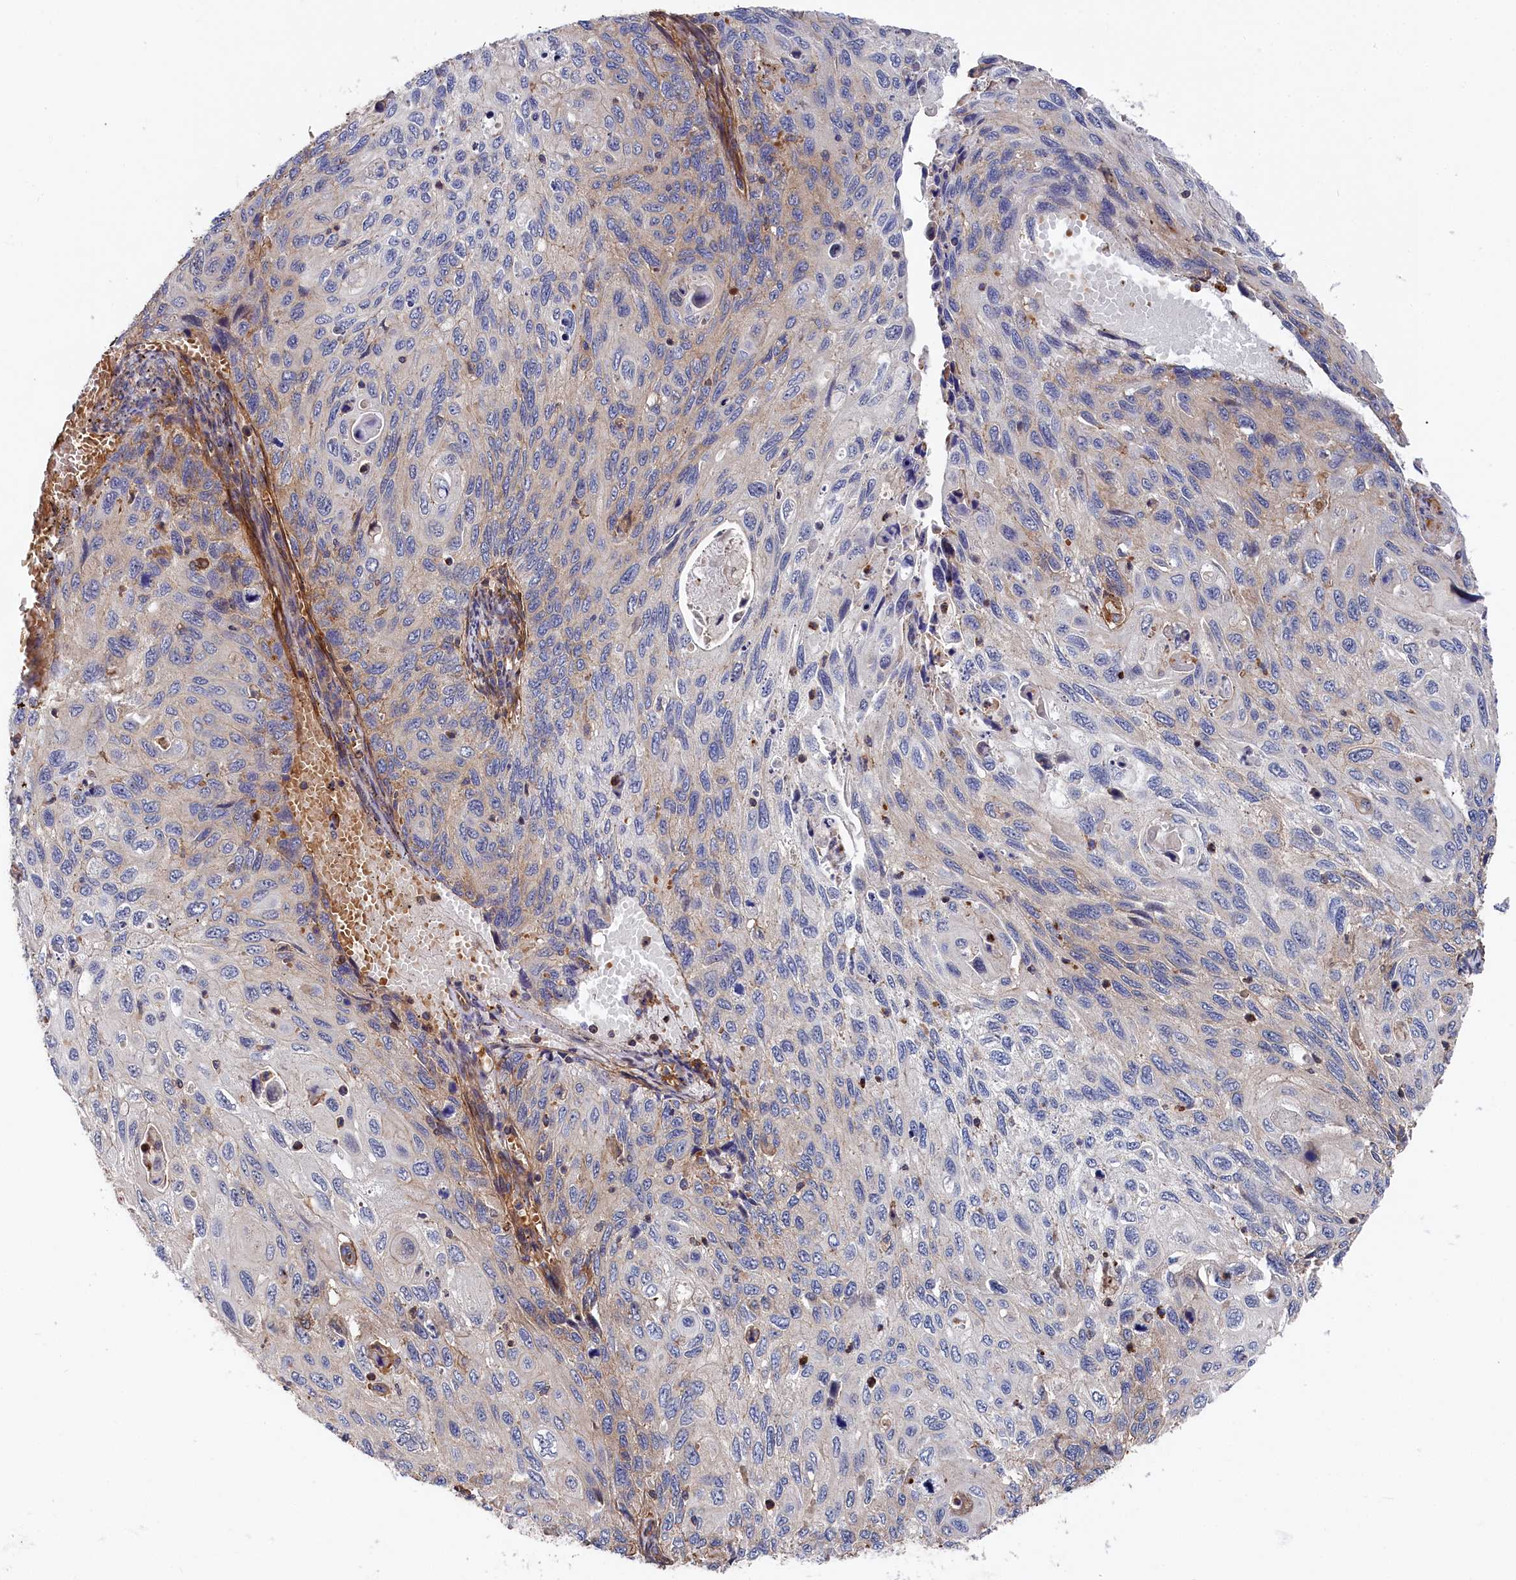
{"staining": {"intensity": "weak", "quantity": "<25%", "location": "cytoplasmic/membranous"}, "tissue": "cervical cancer", "cell_type": "Tumor cells", "image_type": "cancer", "snomed": [{"axis": "morphology", "description": "Squamous cell carcinoma, NOS"}, {"axis": "topography", "description": "Cervix"}], "caption": "A high-resolution image shows immunohistochemistry staining of cervical squamous cell carcinoma, which reveals no significant staining in tumor cells.", "gene": "LDHD", "patient": {"sex": "female", "age": 70}}